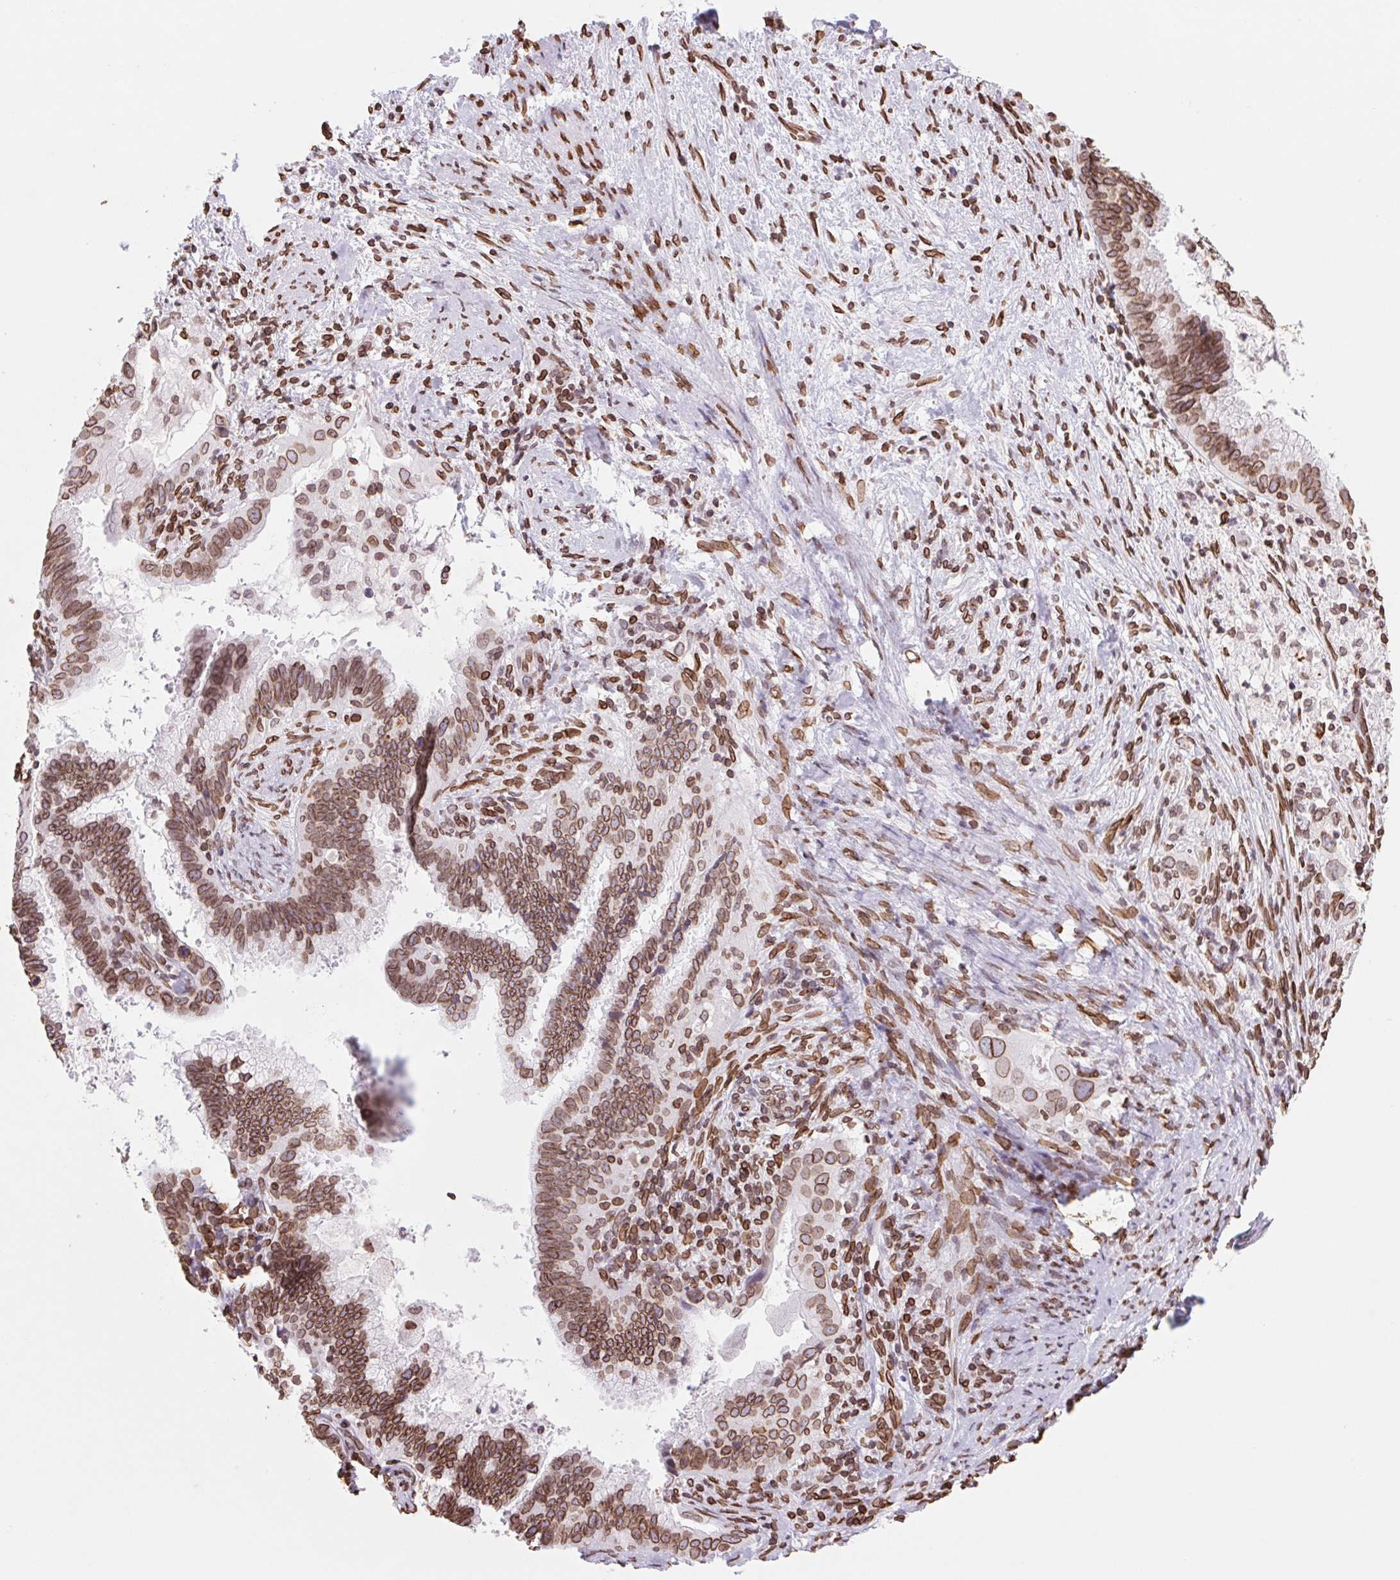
{"staining": {"intensity": "strong", "quantity": ">75%", "location": "cytoplasmic/membranous,nuclear"}, "tissue": "cervical cancer", "cell_type": "Tumor cells", "image_type": "cancer", "snomed": [{"axis": "morphology", "description": "Adenocarcinoma, NOS"}, {"axis": "topography", "description": "Cervix"}], "caption": "DAB immunohistochemical staining of human cervical cancer (adenocarcinoma) exhibits strong cytoplasmic/membranous and nuclear protein staining in approximately >75% of tumor cells.", "gene": "LMNB2", "patient": {"sex": "female", "age": 56}}